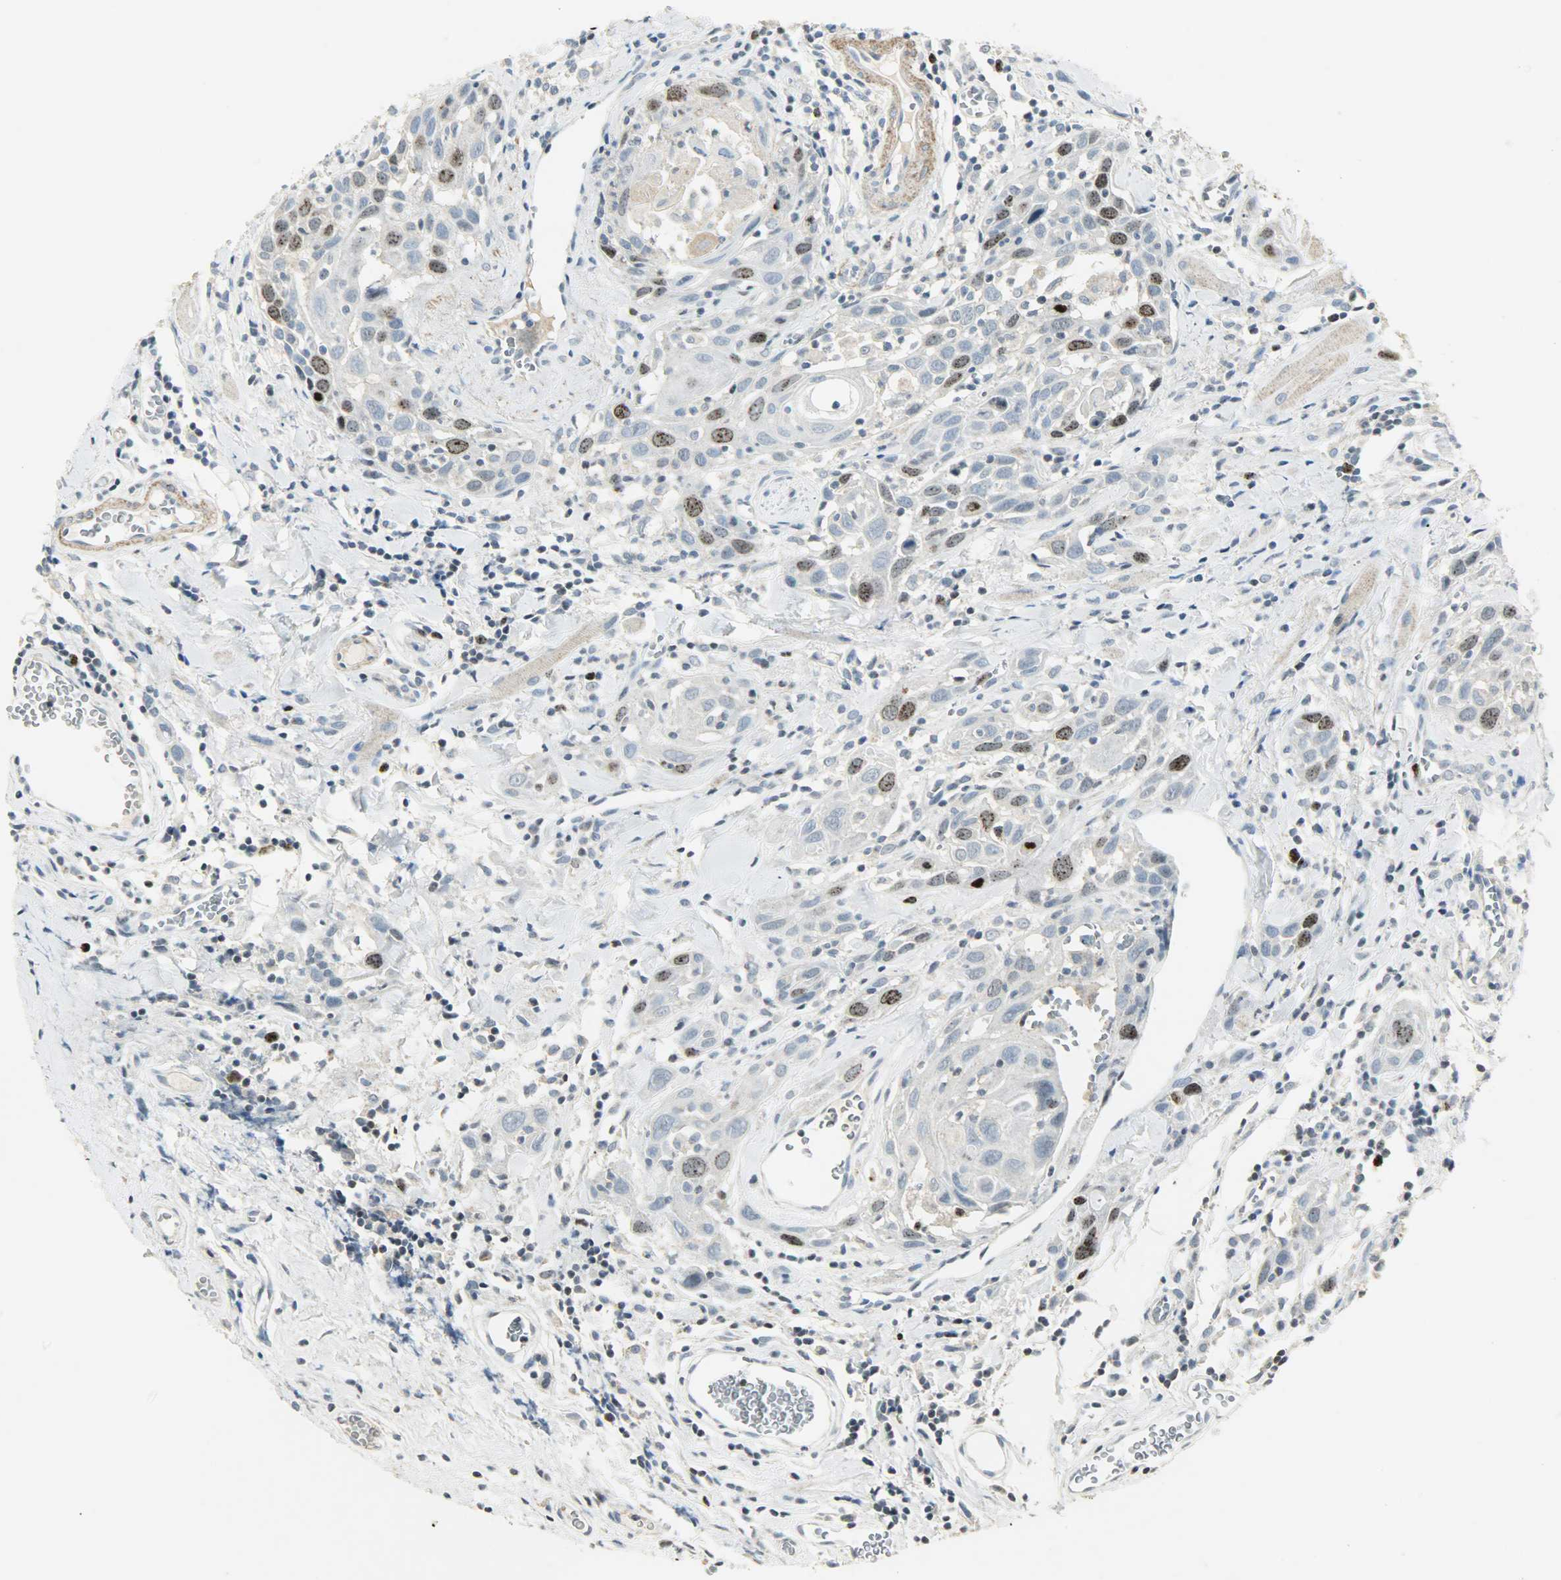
{"staining": {"intensity": "moderate", "quantity": "25%-75%", "location": "nuclear"}, "tissue": "head and neck cancer", "cell_type": "Tumor cells", "image_type": "cancer", "snomed": [{"axis": "morphology", "description": "Squamous cell carcinoma, NOS"}, {"axis": "topography", "description": "Oral tissue"}, {"axis": "topography", "description": "Head-Neck"}], "caption": "A brown stain labels moderate nuclear expression of a protein in human squamous cell carcinoma (head and neck) tumor cells.", "gene": "AURKB", "patient": {"sex": "female", "age": 50}}